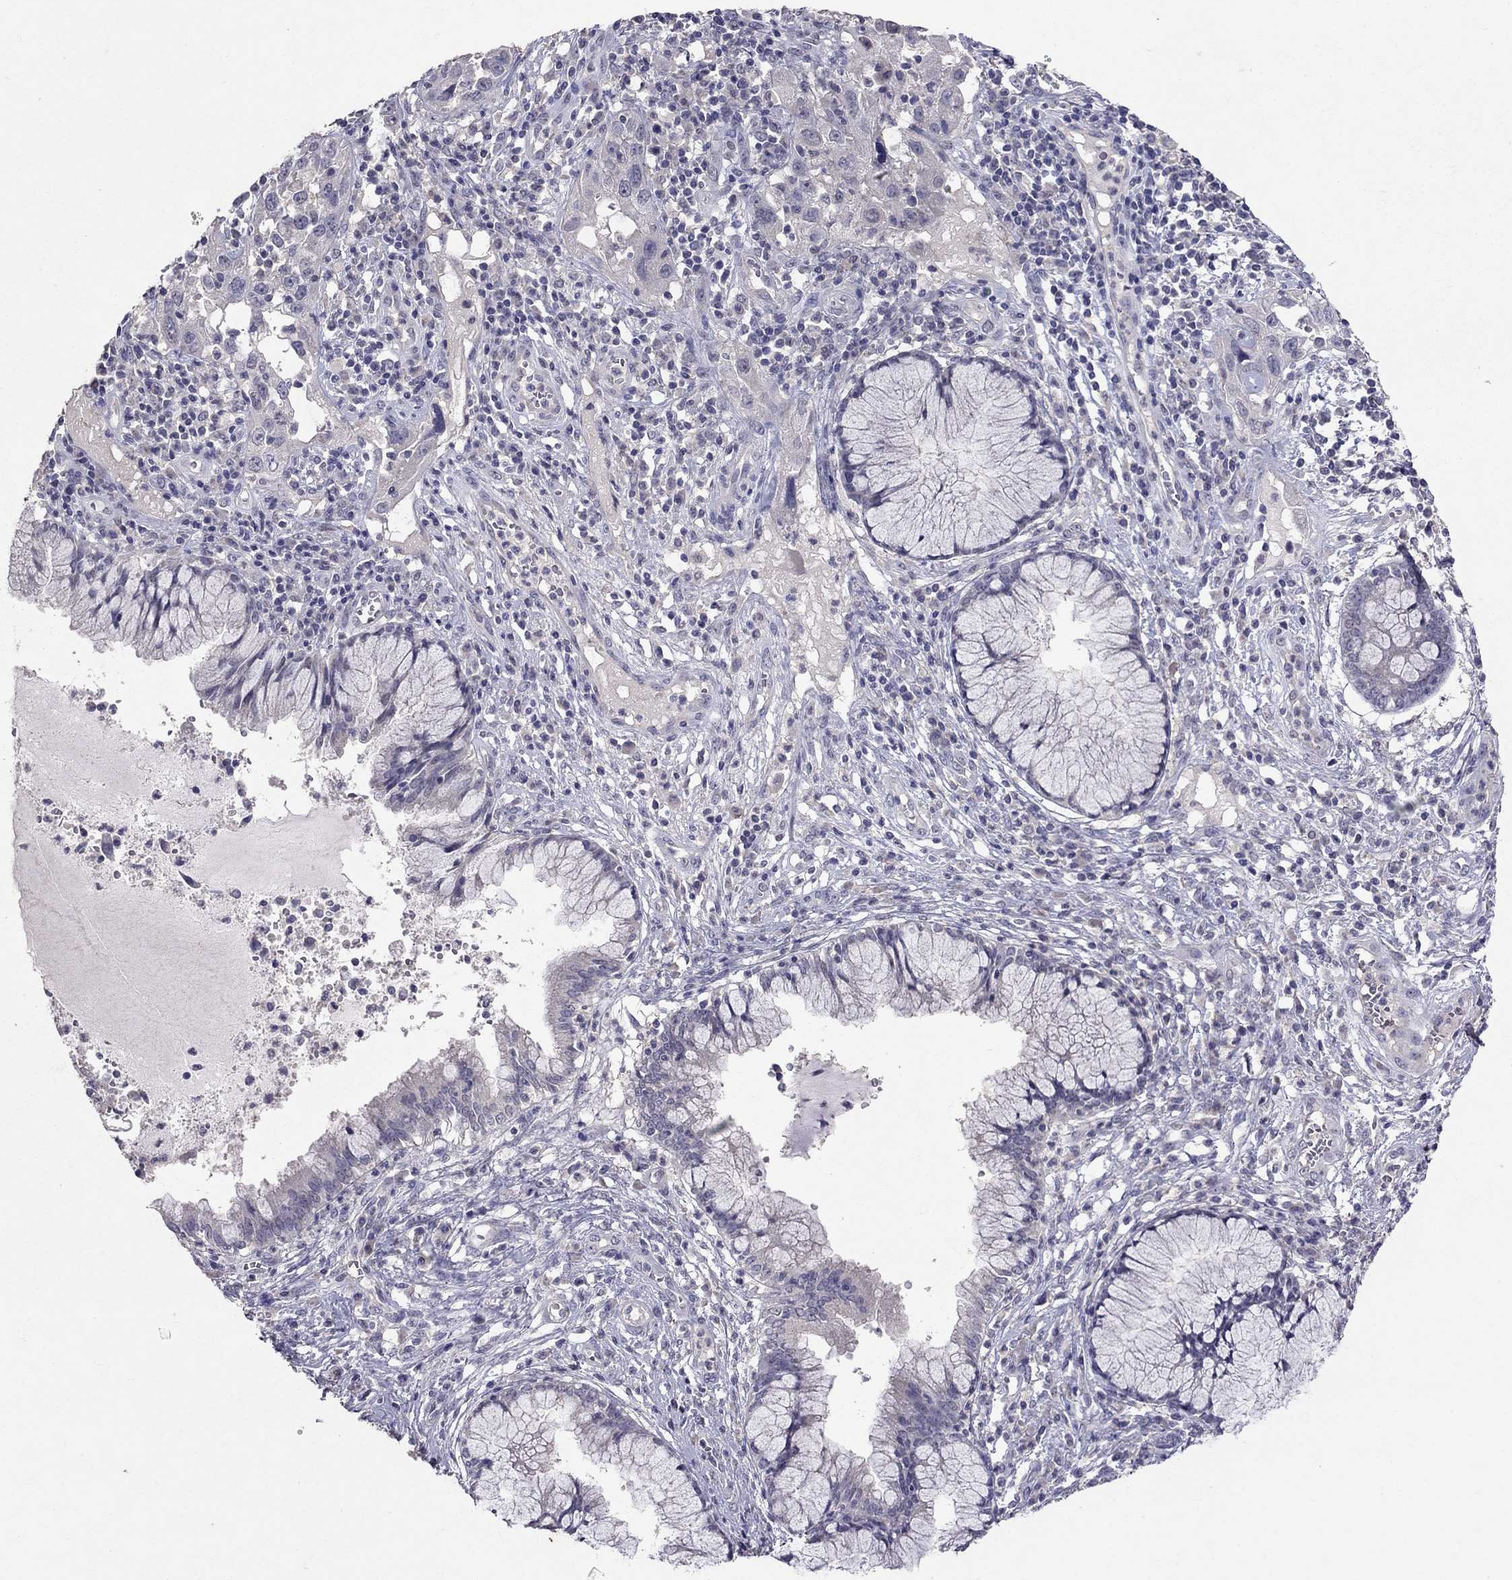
{"staining": {"intensity": "negative", "quantity": "none", "location": "none"}, "tissue": "cervical cancer", "cell_type": "Tumor cells", "image_type": "cancer", "snomed": [{"axis": "morphology", "description": "Squamous cell carcinoma, NOS"}, {"axis": "topography", "description": "Cervix"}], "caption": "Histopathology image shows no significant protein staining in tumor cells of cervical squamous cell carcinoma.", "gene": "FST", "patient": {"sex": "female", "age": 32}}